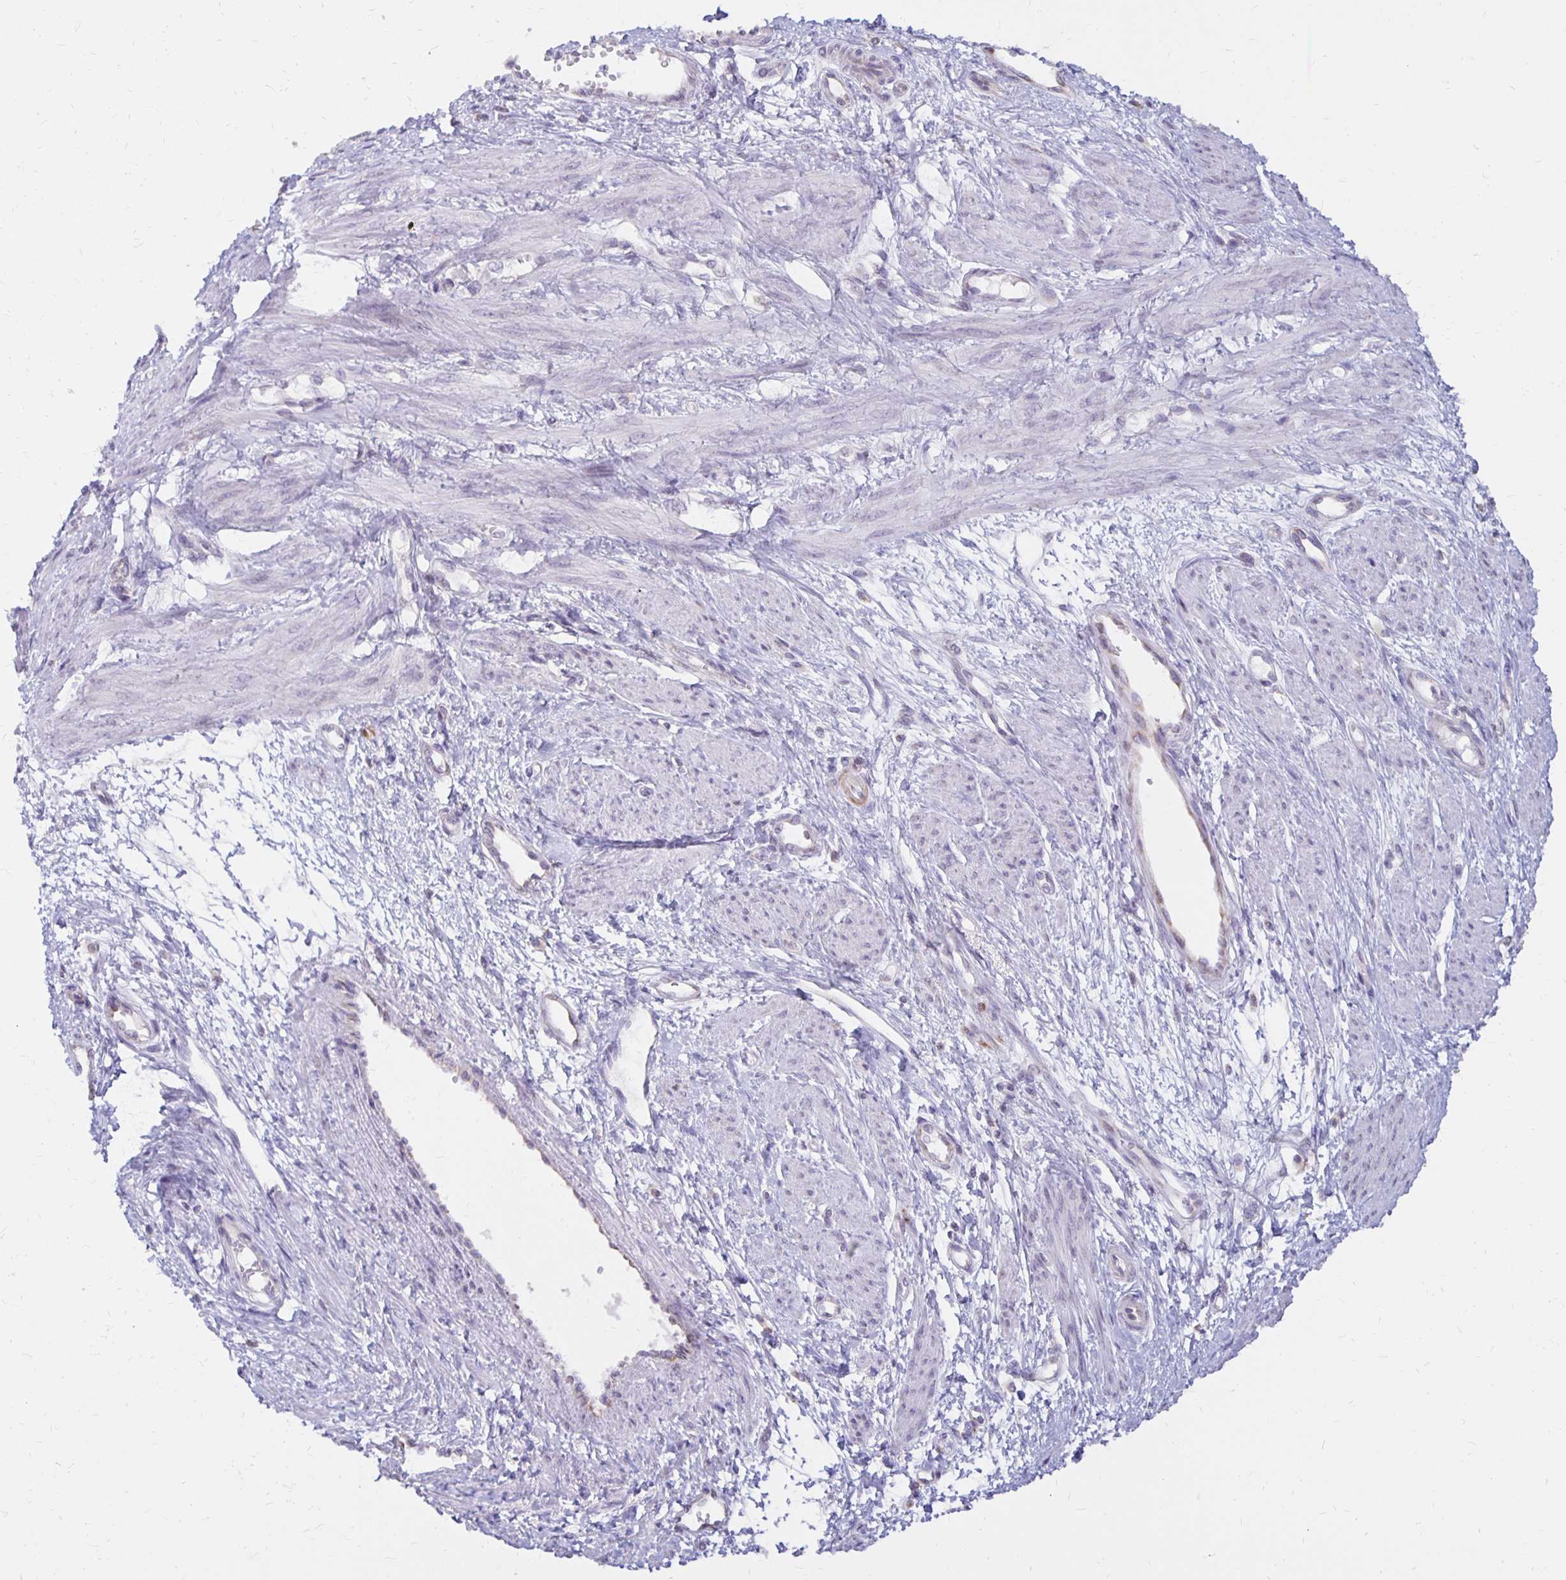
{"staining": {"intensity": "negative", "quantity": "none", "location": "none"}, "tissue": "smooth muscle", "cell_type": "Smooth muscle cells", "image_type": "normal", "snomed": [{"axis": "morphology", "description": "Normal tissue, NOS"}, {"axis": "topography", "description": "Smooth muscle"}, {"axis": "topography", "description": "Uterus"}], "caption": "IHC photomicrograph of unremarkable smooth muscle: human smooth muscle stained with DAB (3,3'-diaminobenzidine) demonstrates no significant protein expression in smooth muscle cells.", "gene": "IER3", "patient": {"sex": "female", "age": 39}}